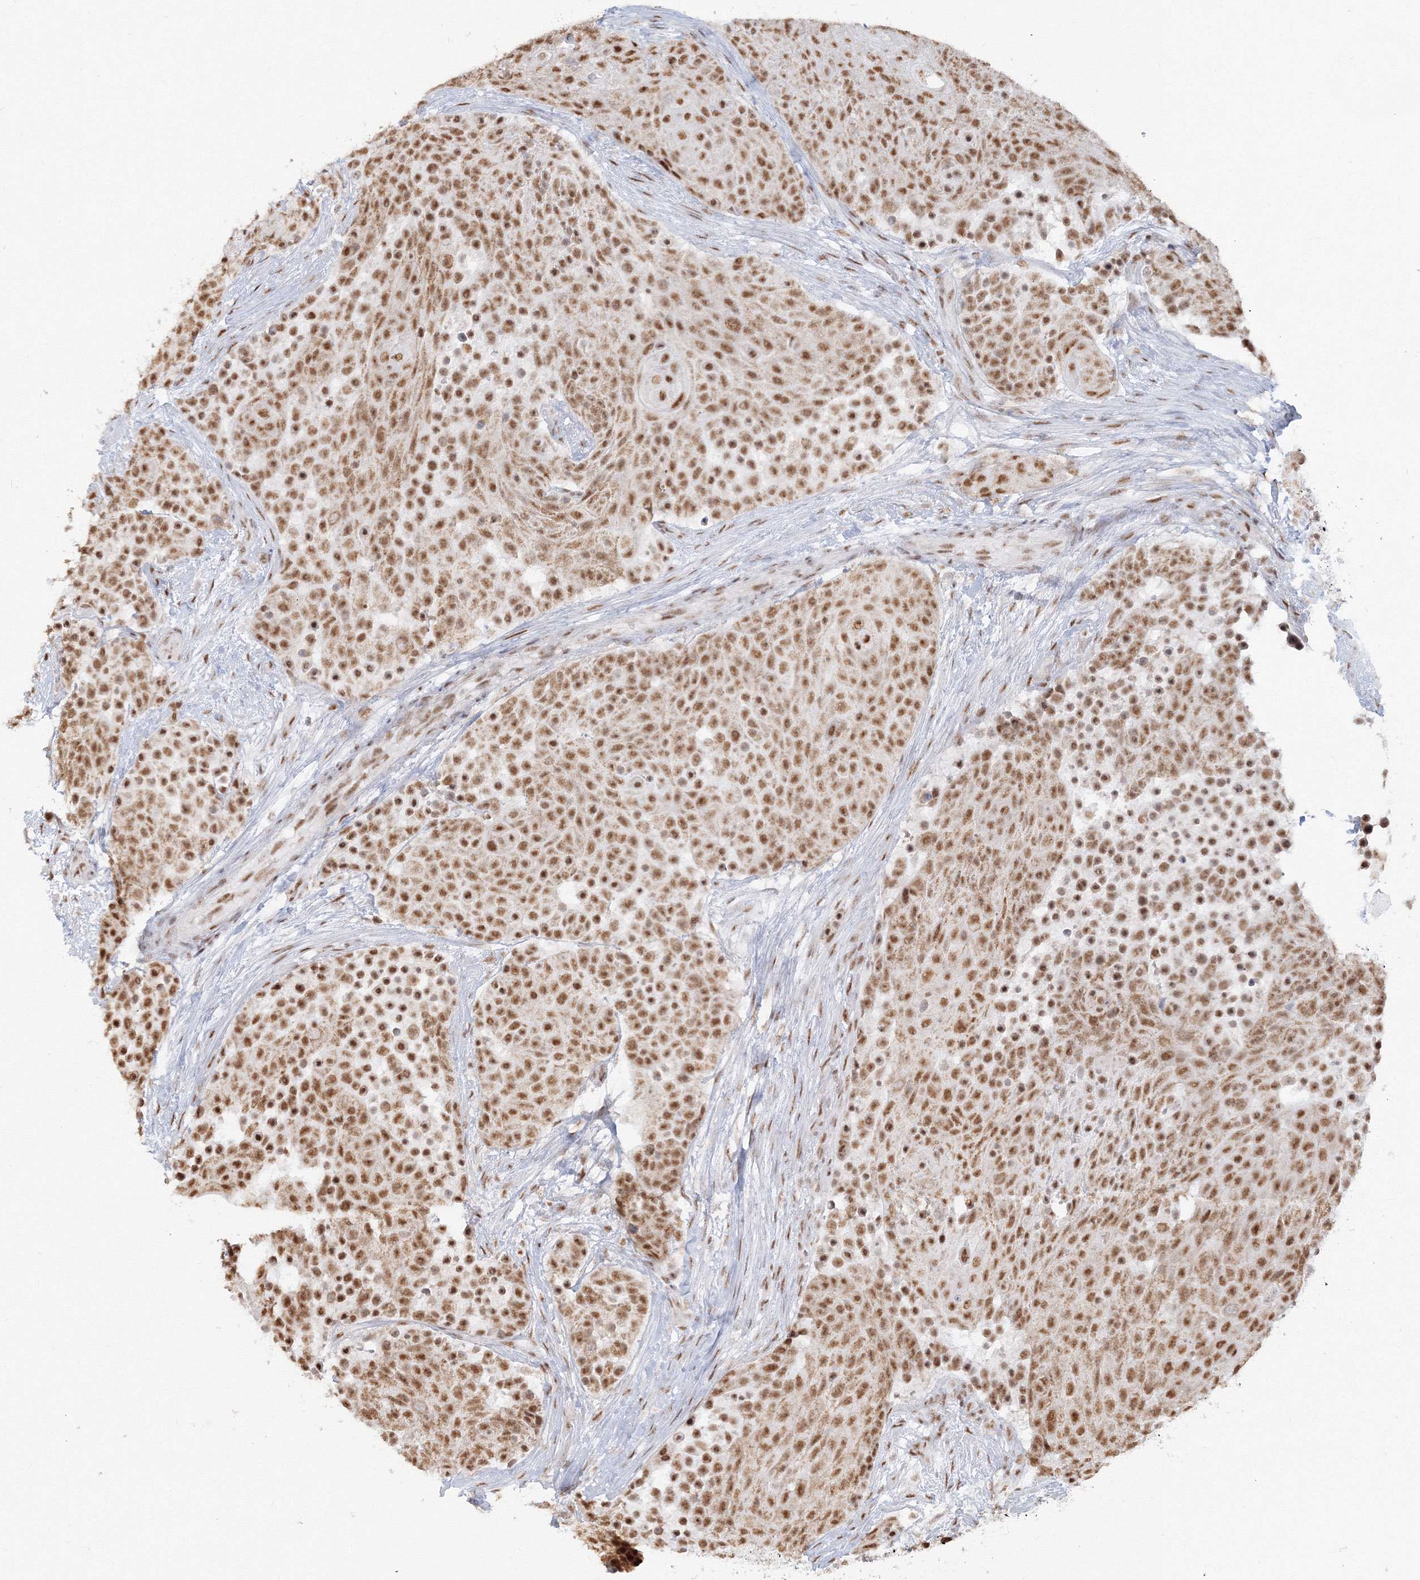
{"staining": {"intensity": "moderate", "quantity": ">75%", "location": "nuclear"}, "tissue": "urothelial cancer", "cell_type": "Tumor cells", "image_type": "cancer", "snomed": [{"axis": "morphology", "description": "Urothelial carcinoma, High grade"}, {"axis": "topography", "description": "Urinary bladder"}], "caption": "Immunohistochemical staining of human urothelial cancer demonstrates moderate nuclear protein expression in approximately >75% of tumor cells. (DAB (3,3'-diaminobenzidine) IHC, brown staining for protein, blue staining for nuclei).", "gene": "PPP4R2", "patient": {"sex": "female", "age": 63}}